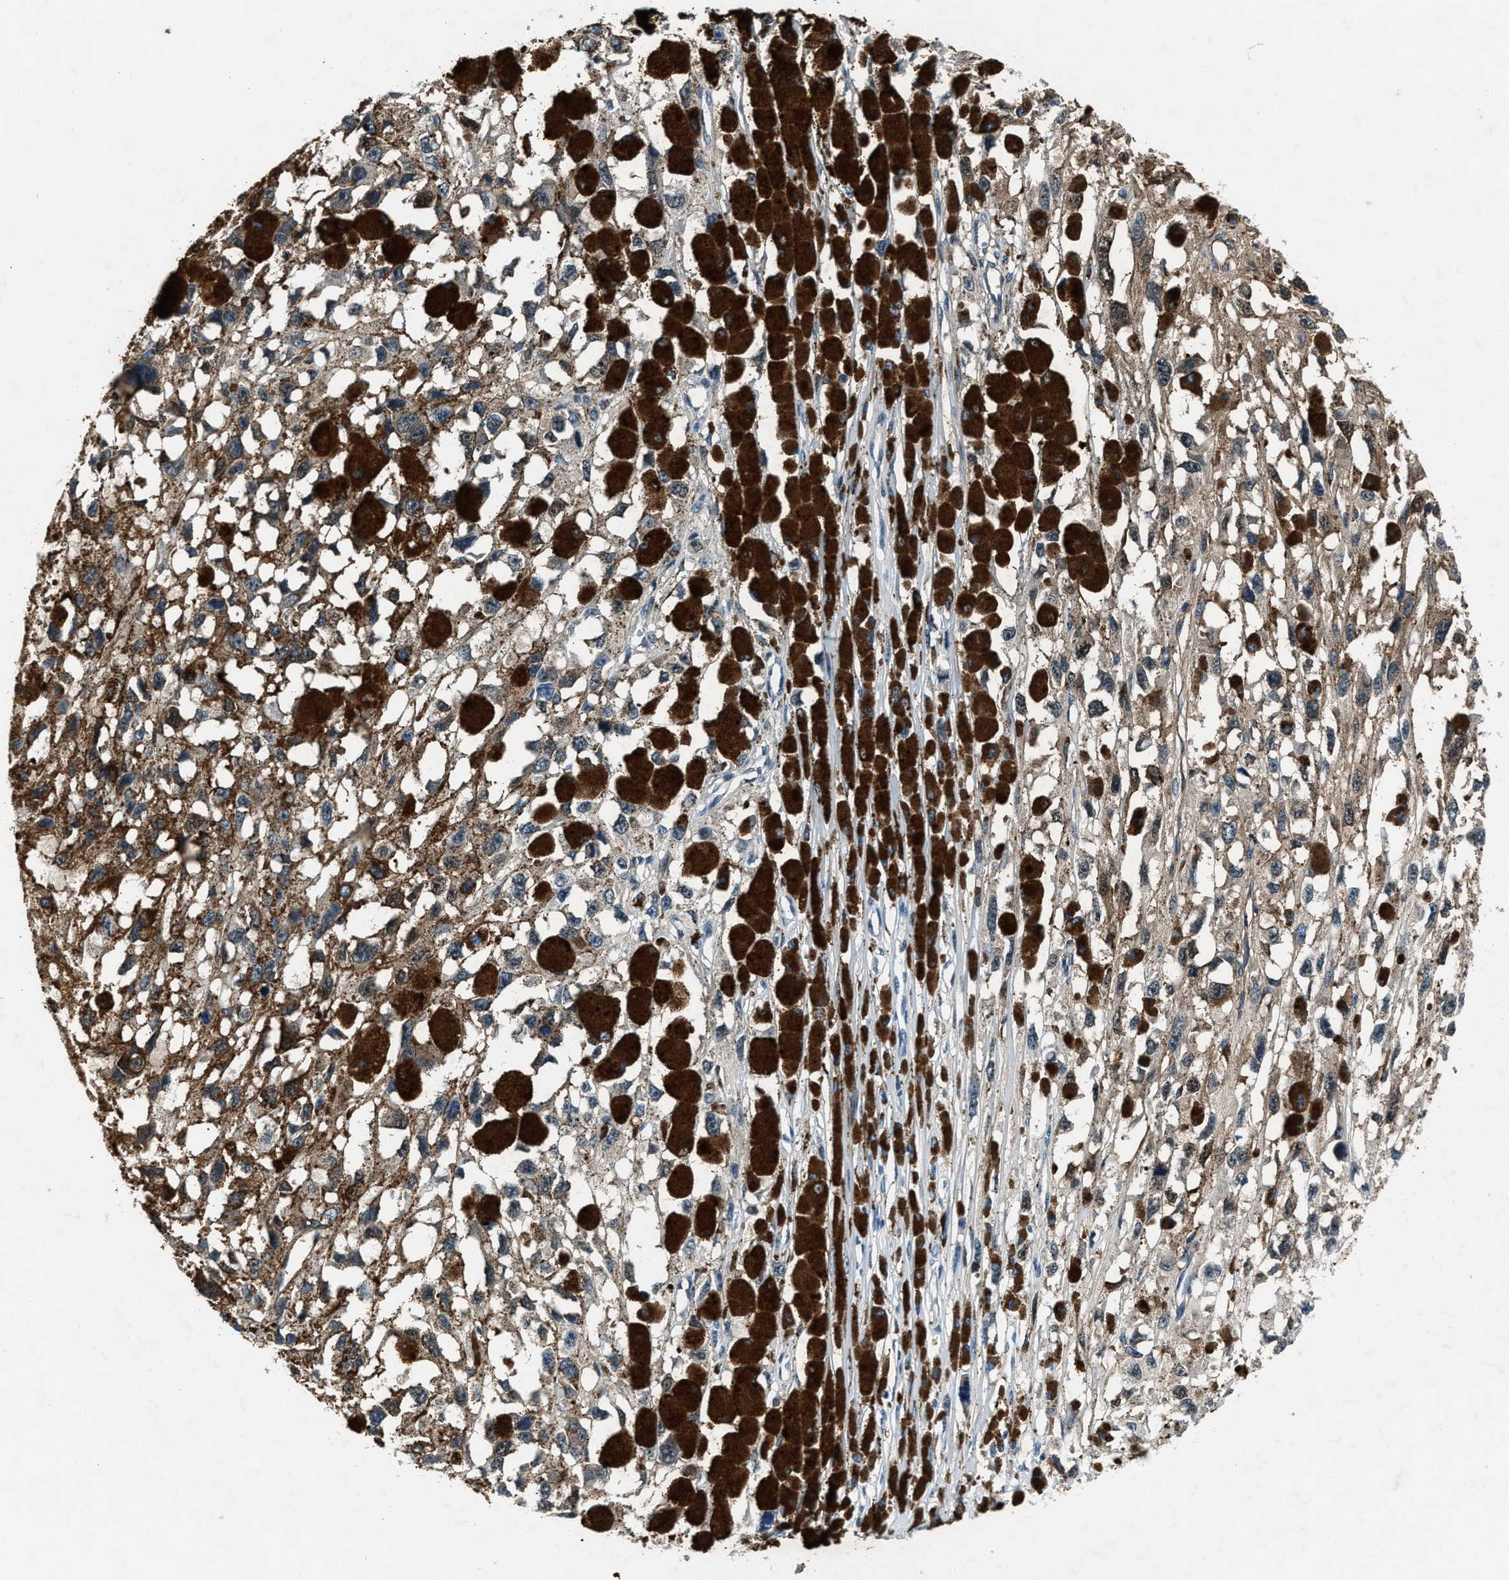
{"staining": {"intensity": "moderate", "quantity": ">75%", "location": "cytoplasmic/membranous"}, "tissue": "melanoma", "cell_type": "Tumor cells", "image_type": "cancer", "snomed": [{"axis": "morphology", "description": "Malignant melanoma, Metastatic site"}, {"axis": "topography", "description": "Lymph node"}], "caption": "About >75% of tumor cells in malignant melanoma (metastatic site) reveal moderate cytoplasmic/membranous protein staining as visualized by brown immunohistochemical staining.", "gene": "PTPDC1", "patient": {"sex": "male", "age": 59}}